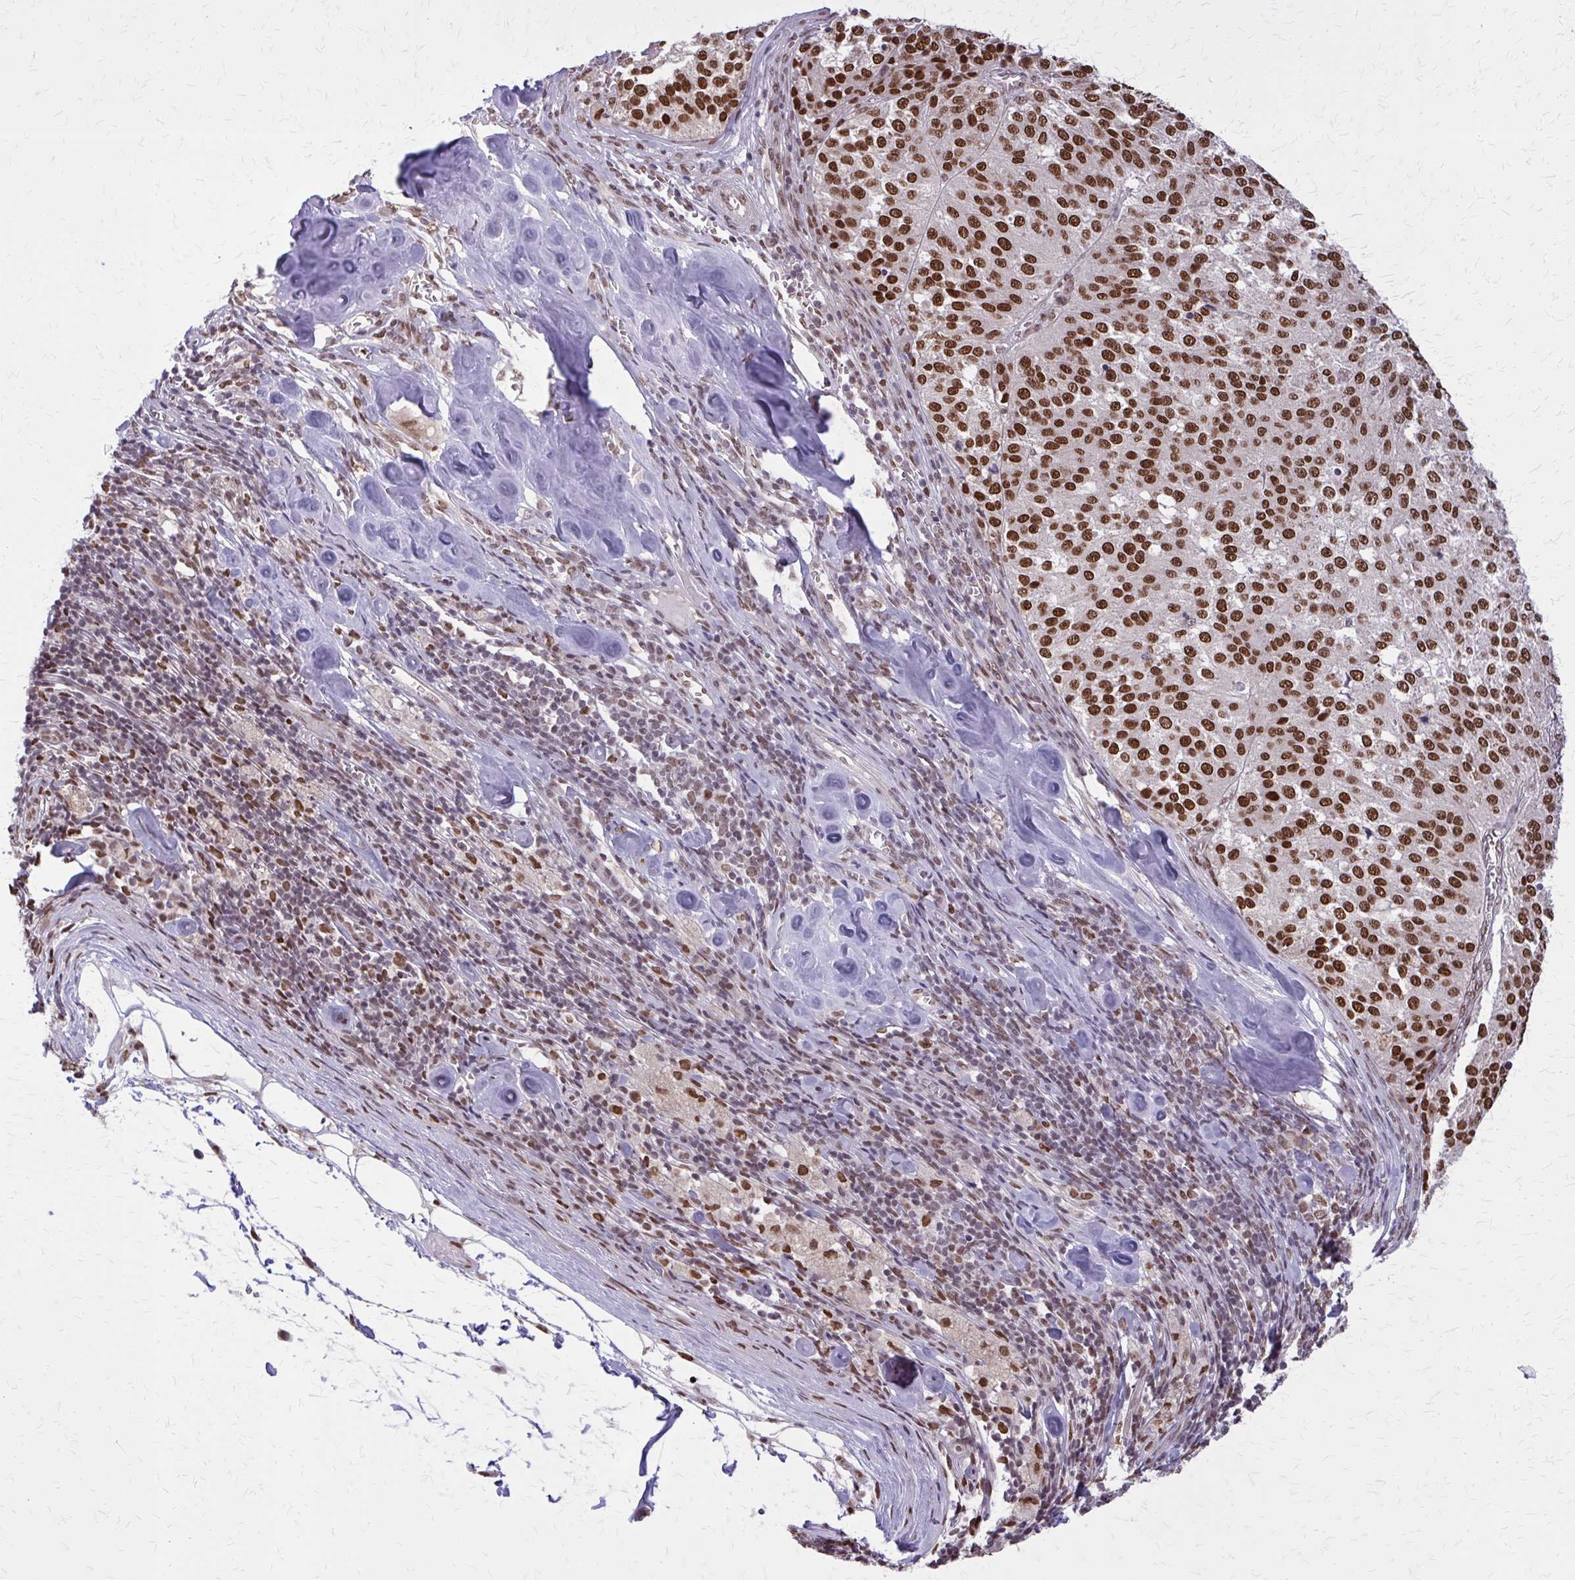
{"staining": {"intensity": "strong", "quantity": ">75%", "location": "nuclear"}, "tissue": "melanoma", "cell_type": "Tumor cells", "image_type": "cancer", "snomed": [{"axis": "morphology", "description": "Malignant melanoma, Metastatic site"}, {"axis": "topography", "description": "Lymph node"}], "caption": "There is high levels of strong nuclear staining in tumor cells of melanoma, as demonstrated by immunohistochemical staining (brown color).", "gene": "TTF1", "patient": {"sex": "female", "age": 64}}